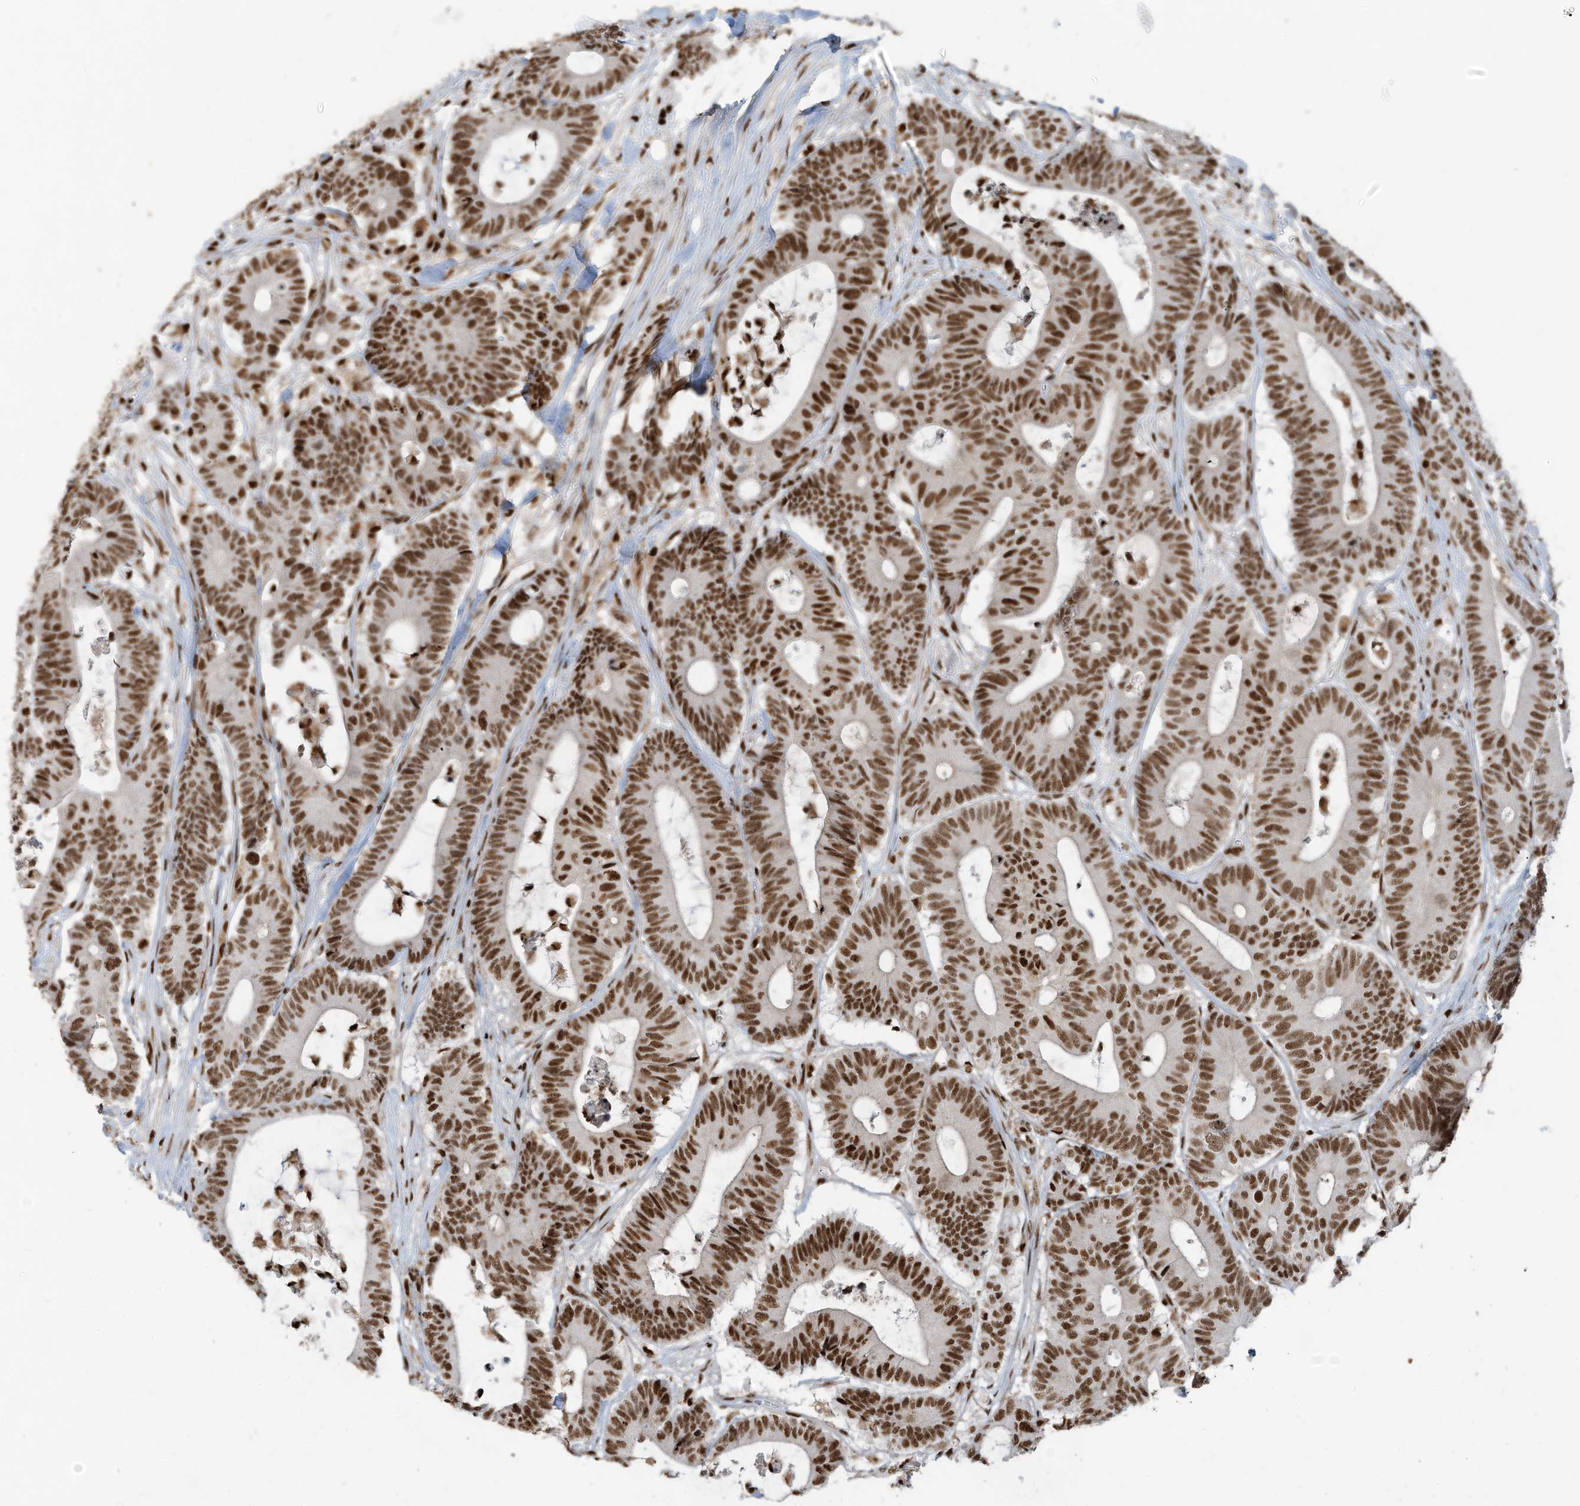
{"staining": {"intensity": "strong", "quantity": ">75%", "location": "nuclear"}, "tissue": "colorectal cancer", "cell_type": "Tumor cells", "image_type": "cancer", "snomed": [{"axis": "morphology", "description": "Adenocarcinoma, NOS"}, {"axis": "topography", "description": "Colon"}], "caption": "Colorectal cancer (adenocarcinoma) stained for a protein (brown) reveals strong nuclear positive positivity in about >75% of tumor cells.", "gene": "SAMD15", "patient": {"sex": "female", "age": 84}}